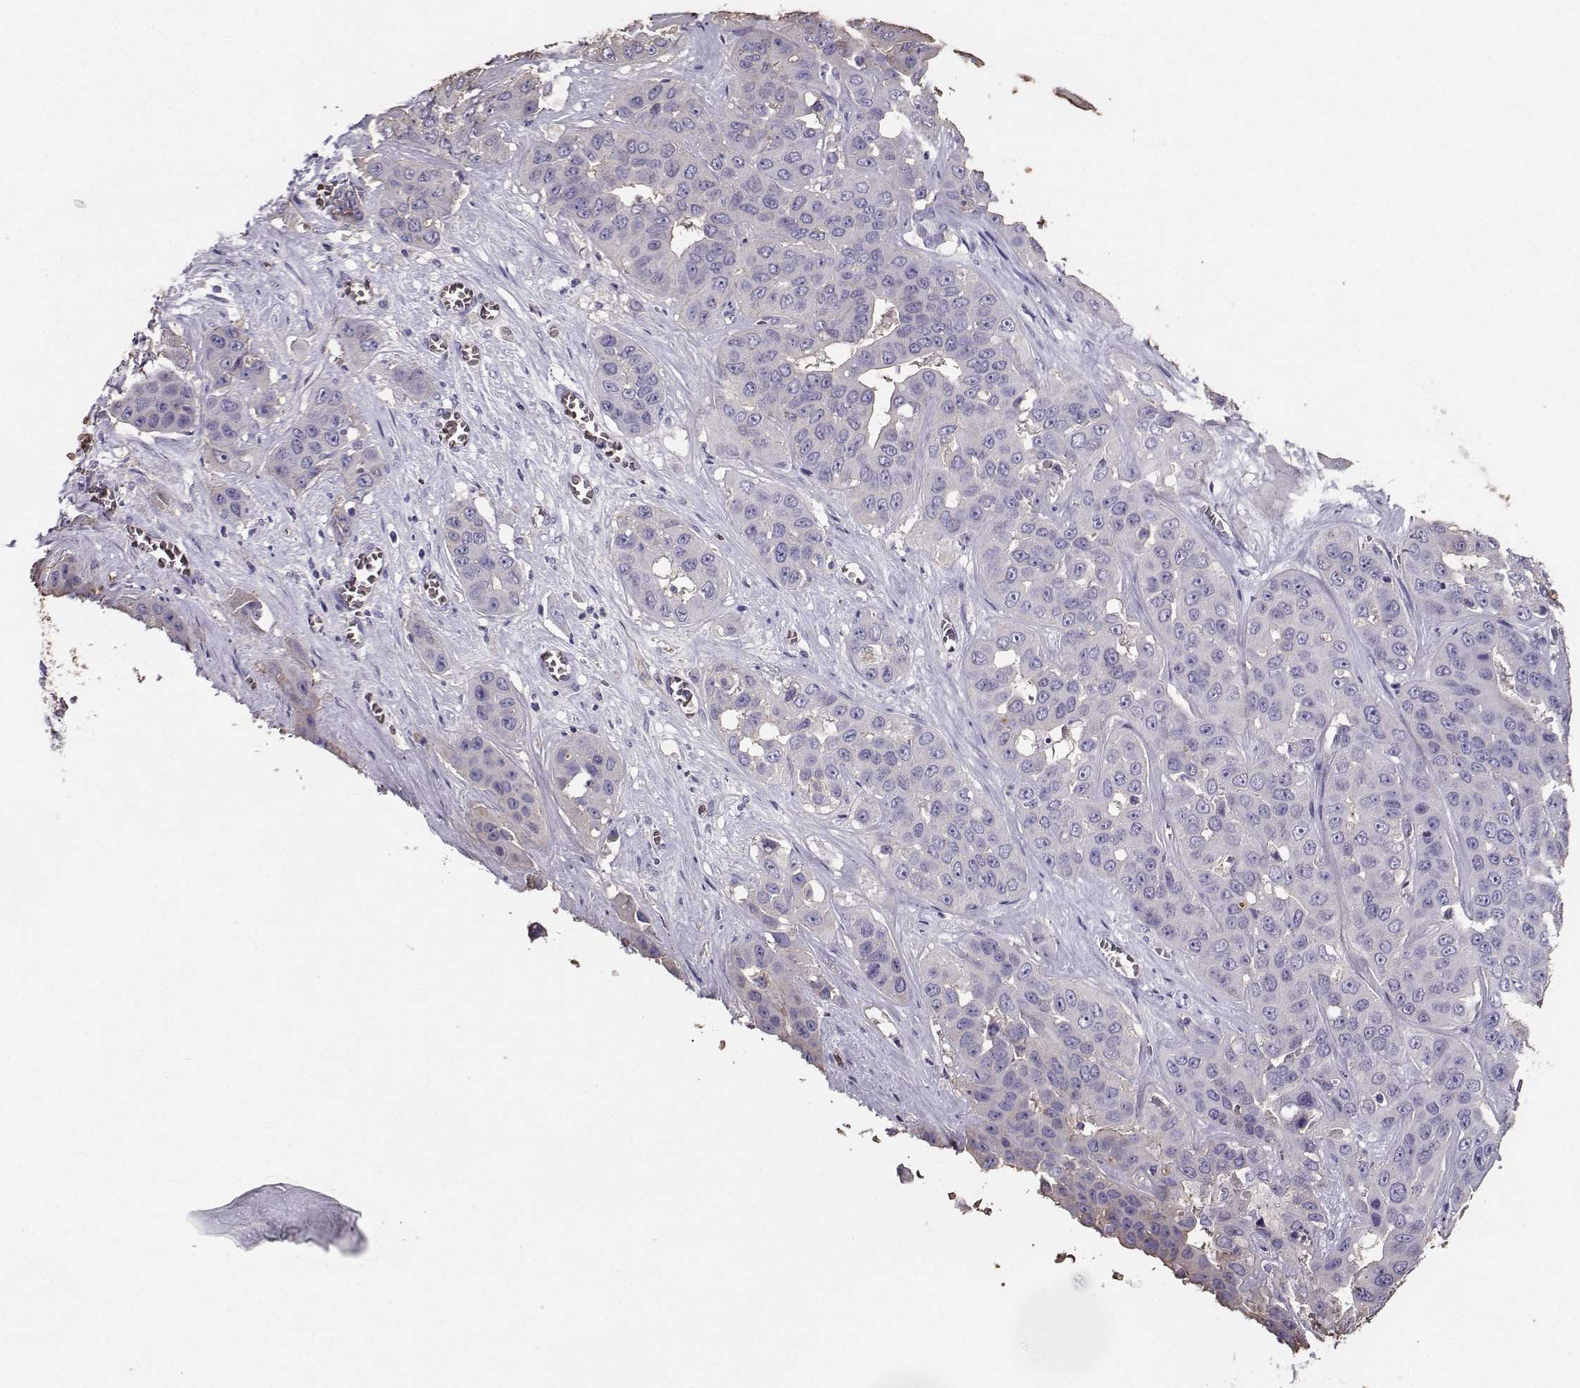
{"staining": {"intensity": "weak", "quantity": ">75%", "location": "cytoplasmic/membranous"}, "tissue": "liver cancer", "cell_type": "Tumor cells", "image_type": "cancer", "snomed": [{"axis": "morphology", "description": "Cholangiocarcinoma"}, {"axis": "topography", "description": "Liver"}], "caption": "Cholangiocarcinoma (liver) stained for a protein (brown) exhibits weak cytoplasmic/membranous positive positivity in approximately >75% of tumor cells.", "gene": "CLUL1", "patient": {"sex": "female", "age": 52}}